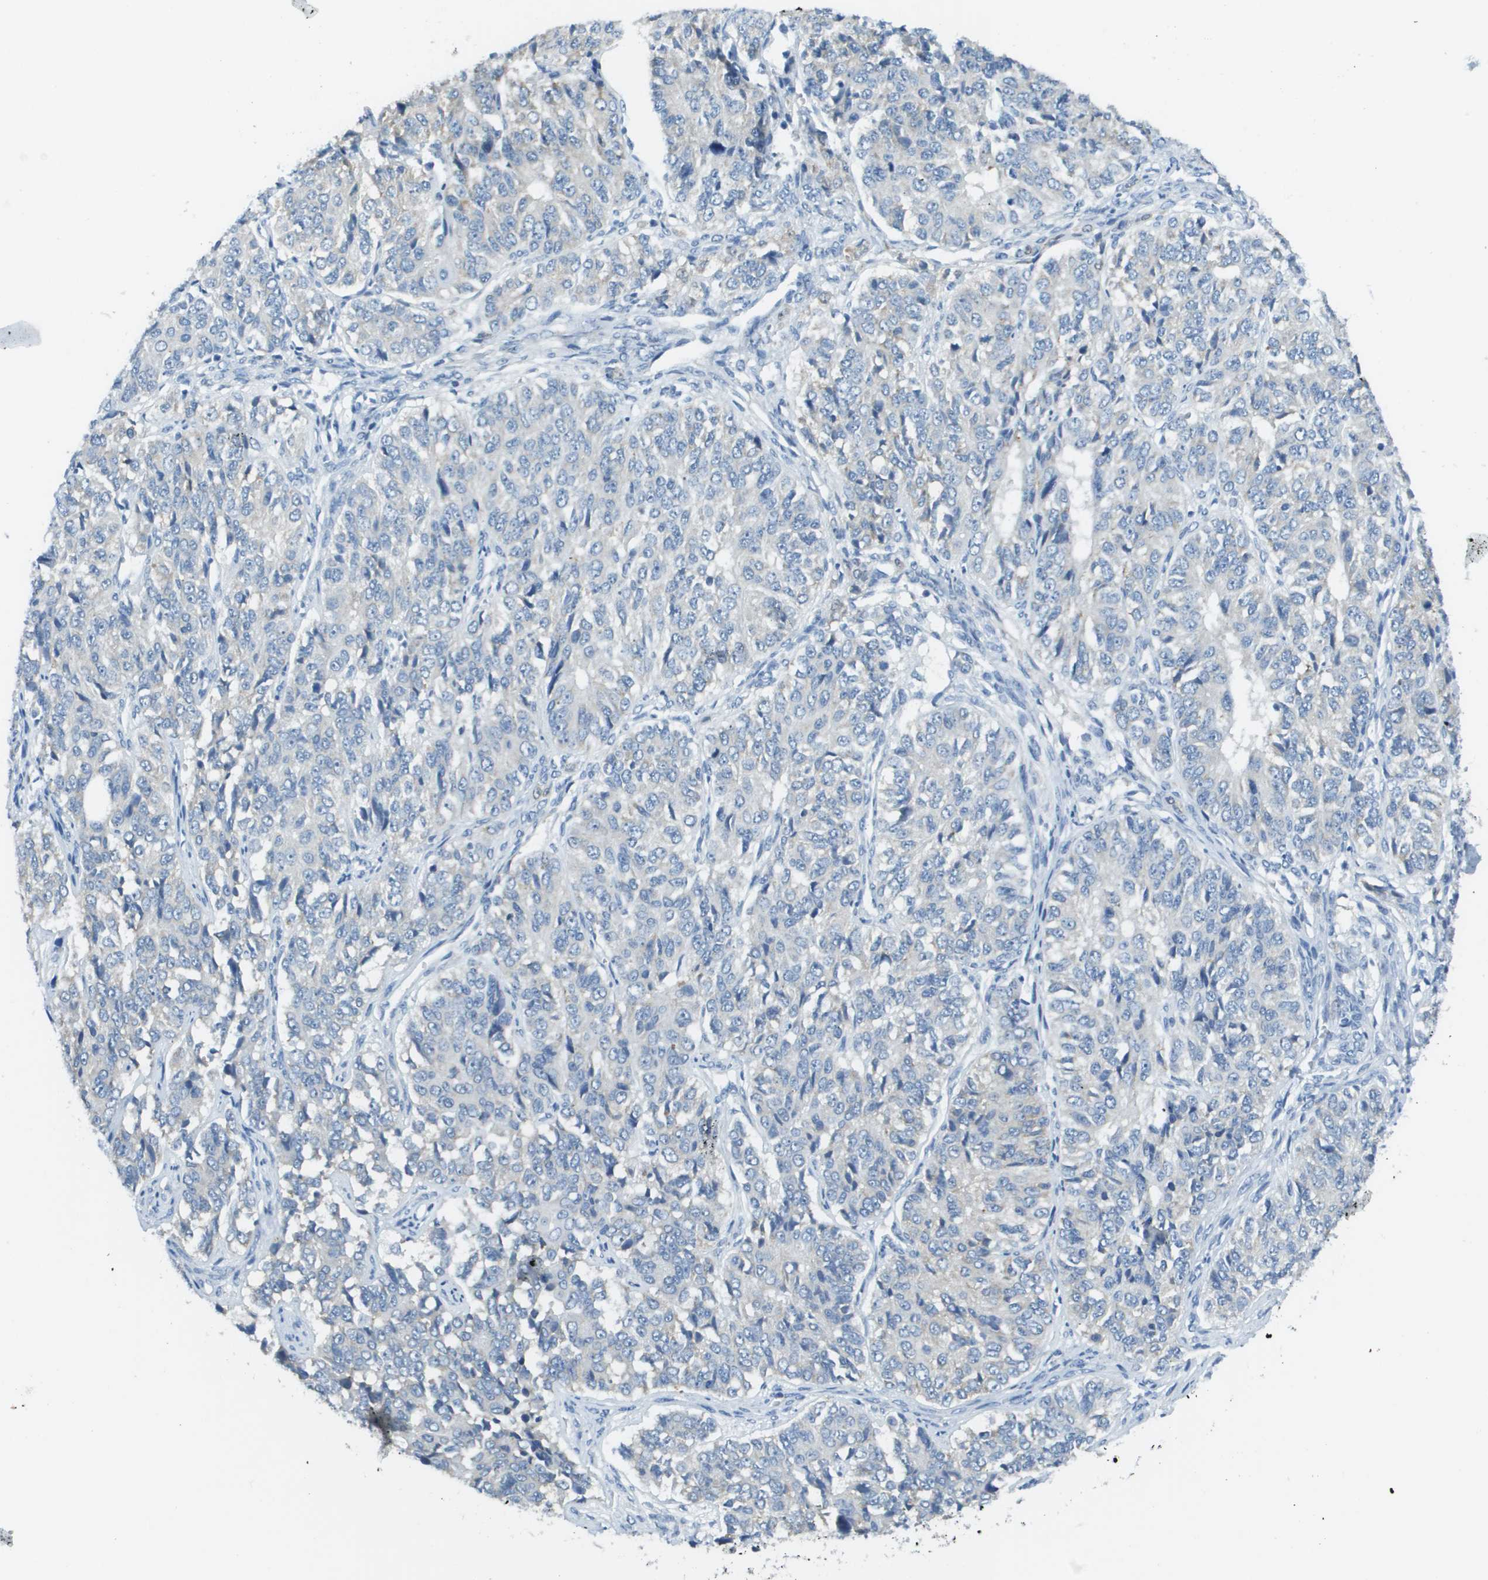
{"staining": {"intensity": "negative", "quantity": "none", "location": "none"}, "tissue": "ovarian cancer", "cell_type": "Tumor cells", "image_type": "cancer", "snomed": [{"axis": "morphology", "description": "Carcinoma, endometroid"}, {"axis": "topography", "description": "Ovary"}], "caption": "High magnification brightfield microscopy of endometroid carcinoma (ovarian) stained with DAB (brown) and counterstained with hematoxylin (blue): tumor cells show no significant expression.", "gene": "PTGDR2", "patient": {"sex": "female", "age": 51}}